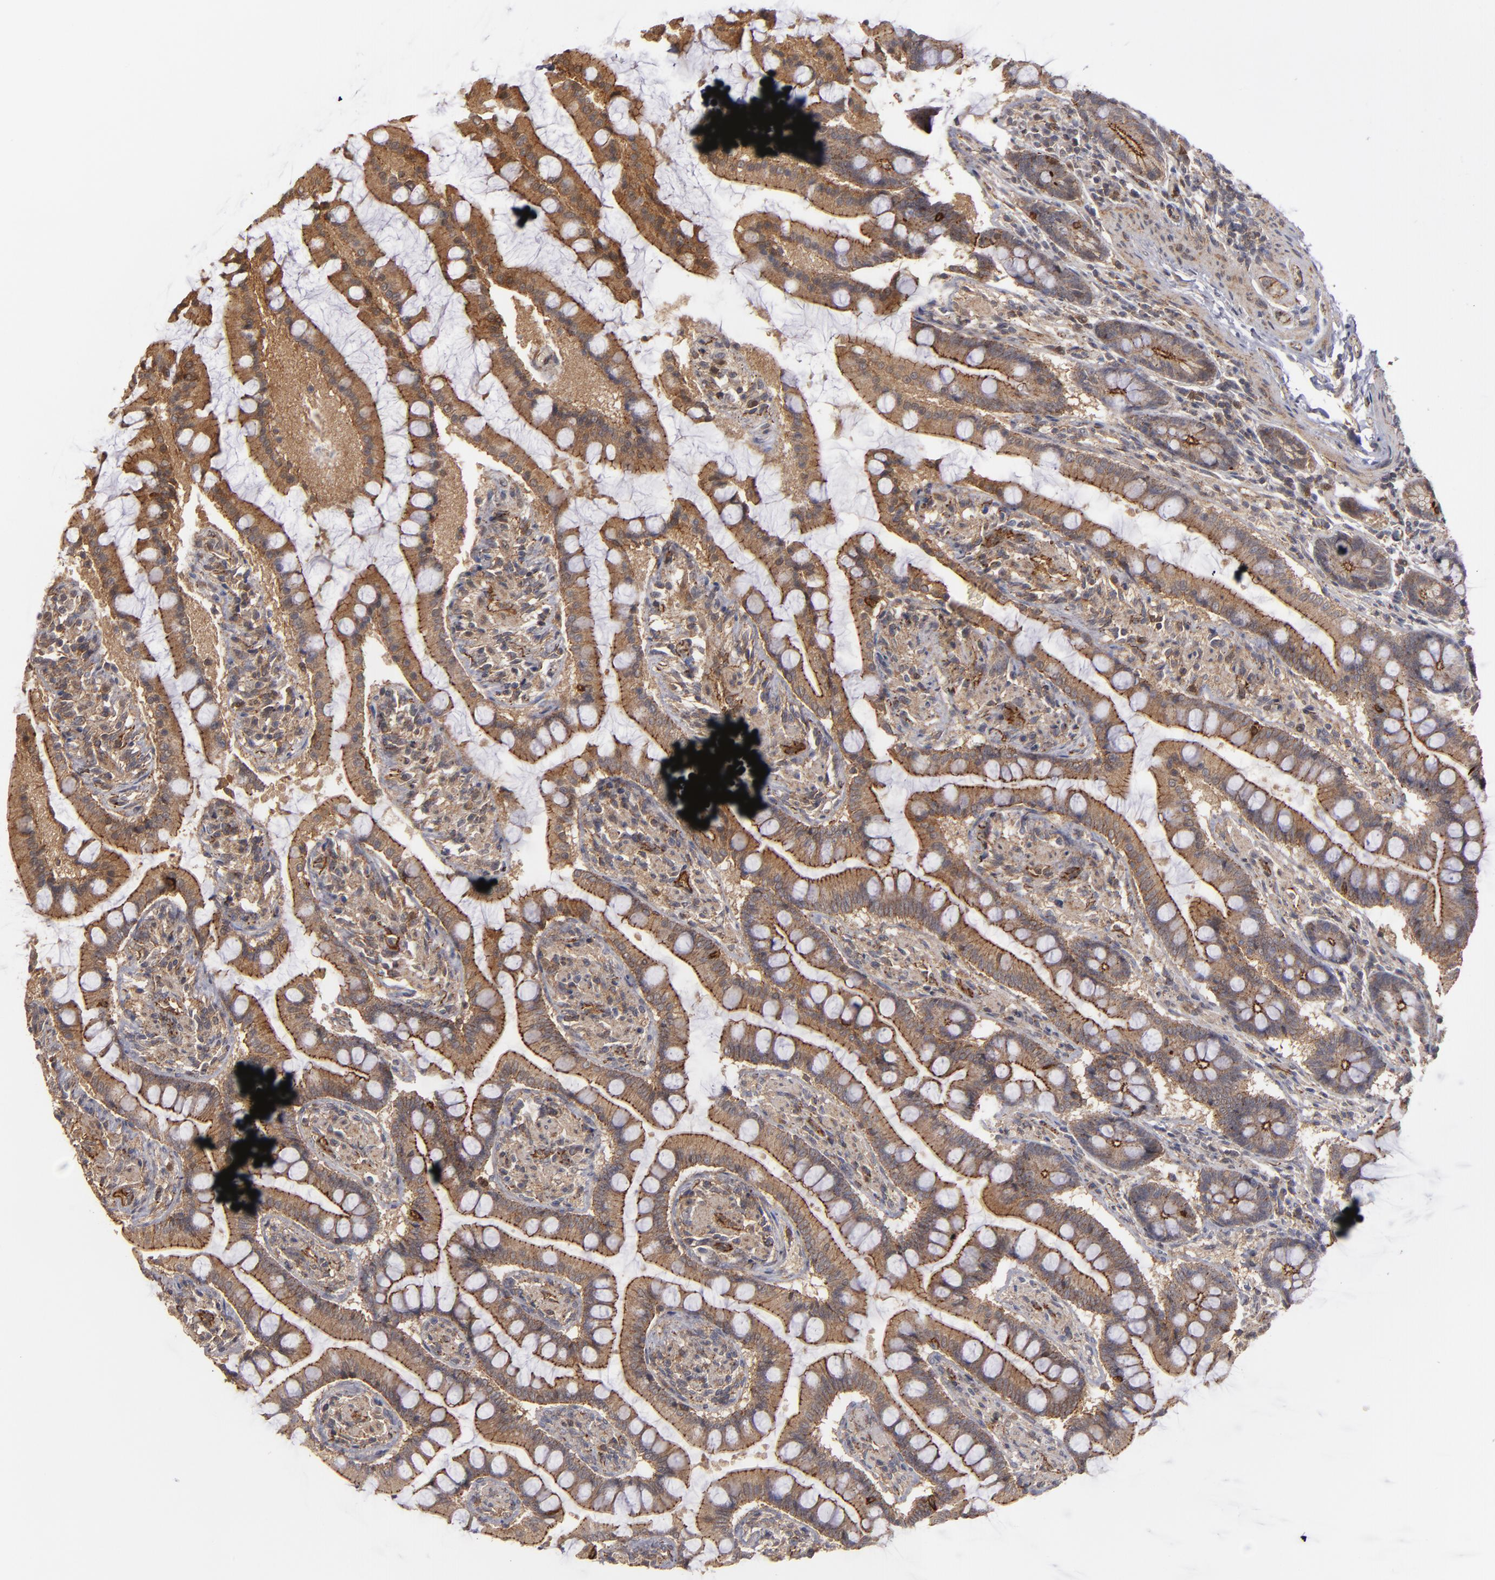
{"staining": {"intensity": "moderate", "quantity": ">75%", "location": "cytoplasmic/membranous"}, "tissue": "small intestine", "cell_type": "Glandular cells", "image_type": "normal", "snomed": [{"axis": "morphology", "description": "Normal tissue, NOS"}, {"axis": "topography", "description": "Small intestine"}], "caption": "Small intestine was stained to show a protein in brown. There is medium levels of moderate cytoplasmic/membranous expression in about >75% of glandular cells. The protein is stained brown, and the nuclei are stained in blue (DAB (3,3'-diaminobenzidine) IHC with brightfield microscopy, high magnification).", "gene": "TJP1", "patient": {"sex": "male", "age": 41}}